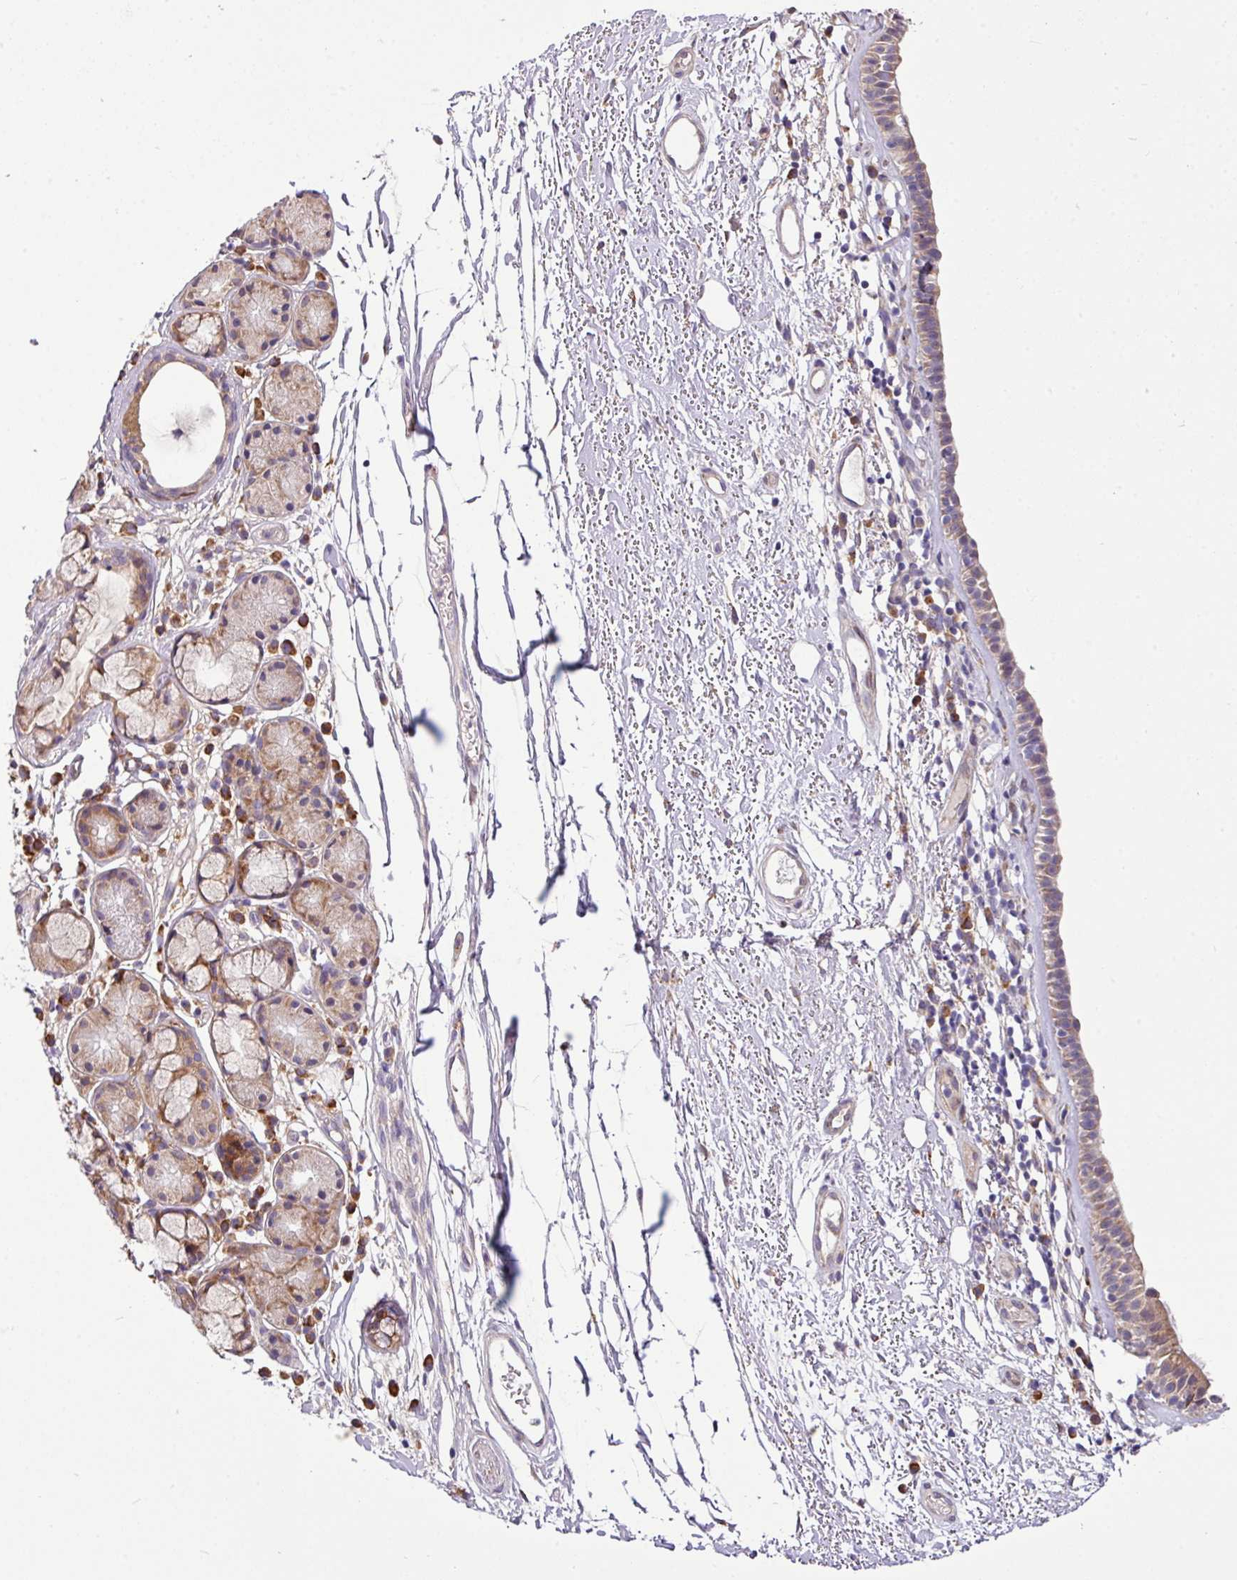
{"staining": {"intensity": "moderate", "quantity": "25%-75%", "location": "cytoplasmic/membranous"}, "tissue": "nasopharynx", "cell_type": "Respiratory epithelial cells", "image_type": "normal", "snomed": [{"axis": "morphology", "description": "Normal tissue, NOS"}, {"axis": "topography", "description": "Cartilage tissue"}, {"axis": "topography", "description": "Nasopharynx"}], "caption": "Protein expression analysis of unremarkable nasopharynx shows moderate cytoplasmic/membranous staining in about 25%-75% of respiratory epithelial cells.", "gene": "TM2D2", "patient": {"sex": "male", "age": 56}}